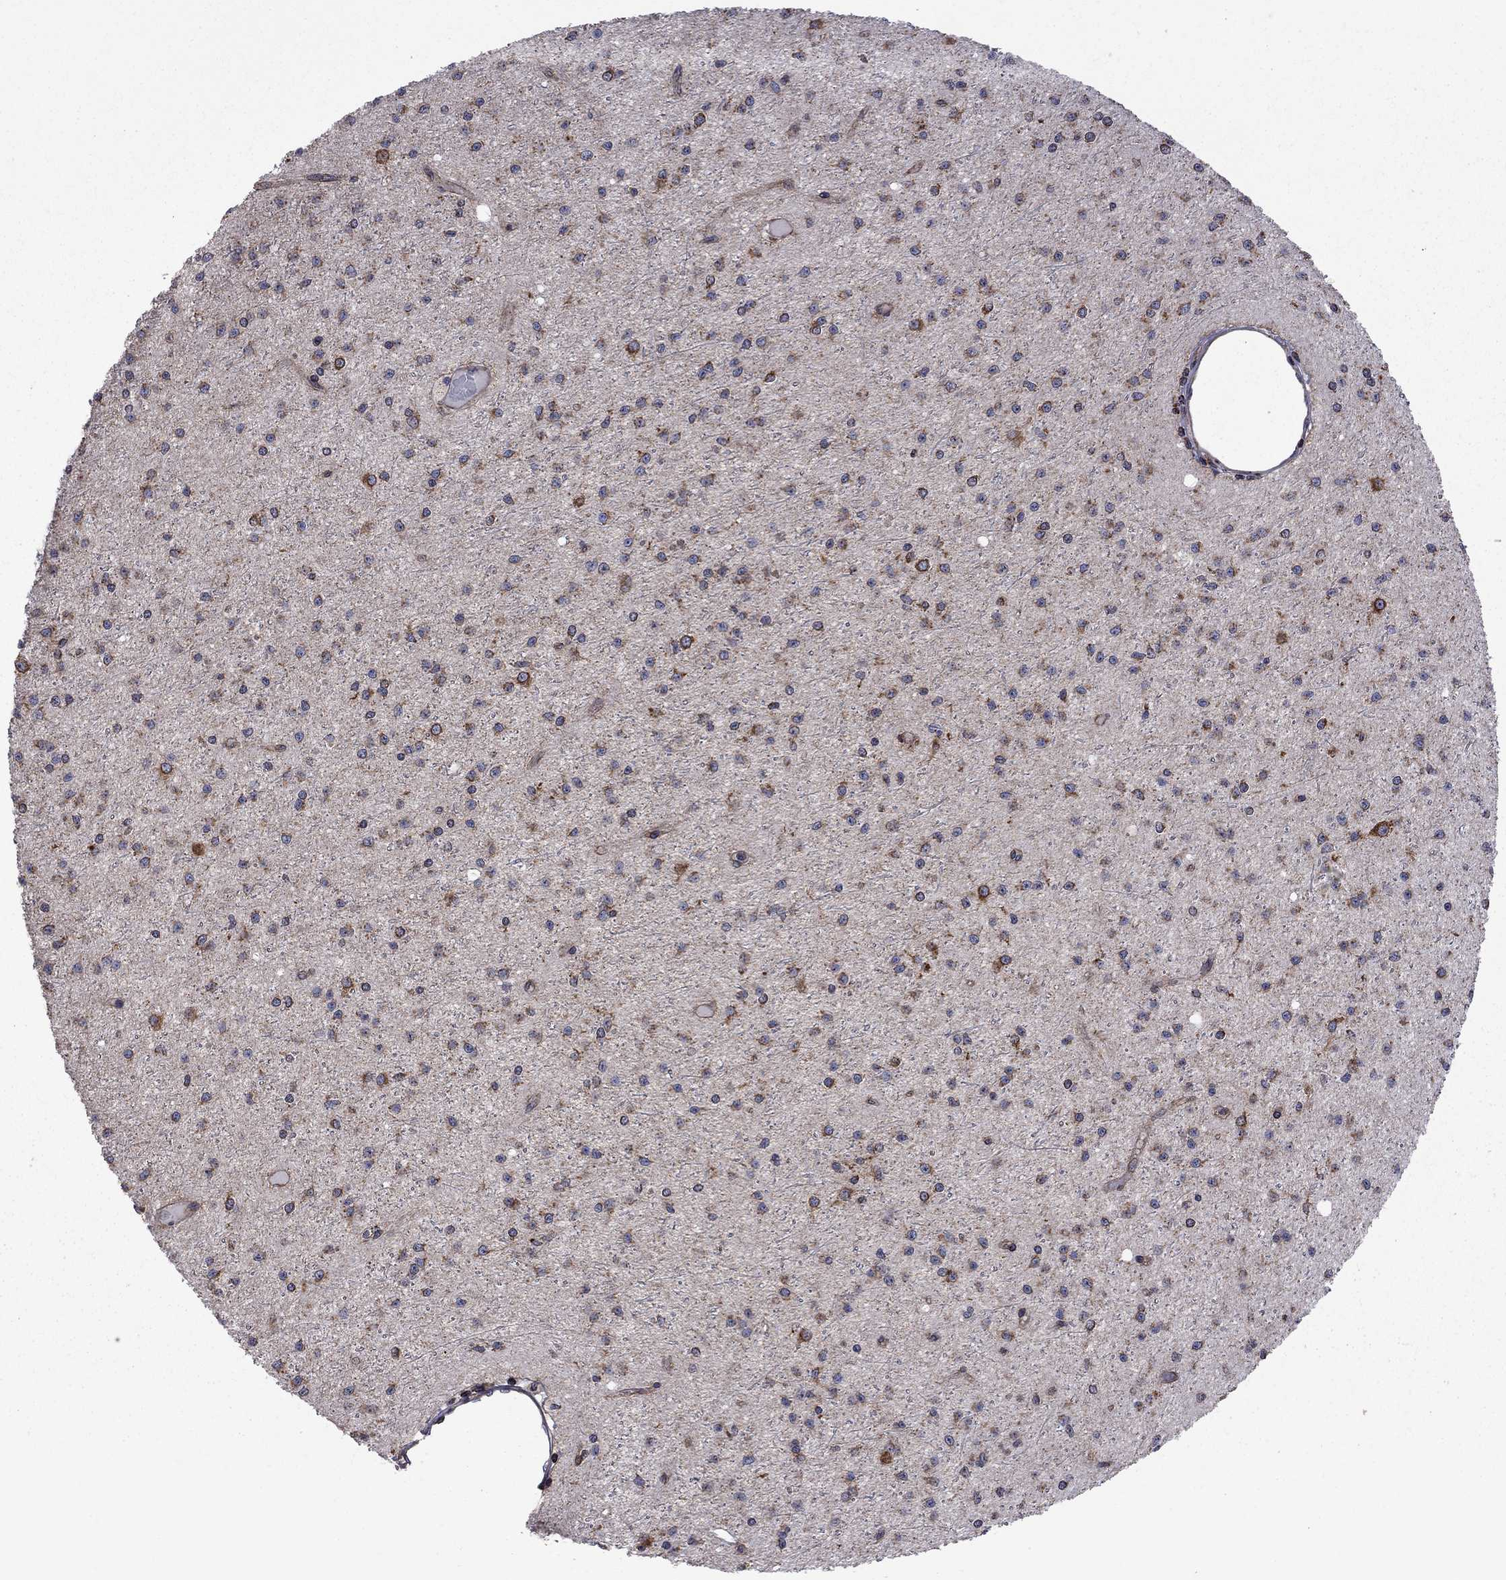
{"staining": {"intensity": "moderate", "quantity": "25%-75%", "location": "cytoplasmic/membranous"}, "tissue": "glioma", "cell_type": "Tumor cells", "image_type": "cancer", "snomed": [{"axis": "morphology", "description": "Glioma, malignant, Low grade"}, {"axis": "topography", "description": "Brain"}], "caption": "Approximately 25%-75% of tumor cells in glioma demonstrate moderate cytoplasmic/membranous protein staining as visualized by brown immunohistochemical staining.", "gene": "CLPTM1", "patient": {"sex": "male", "age": 27}}